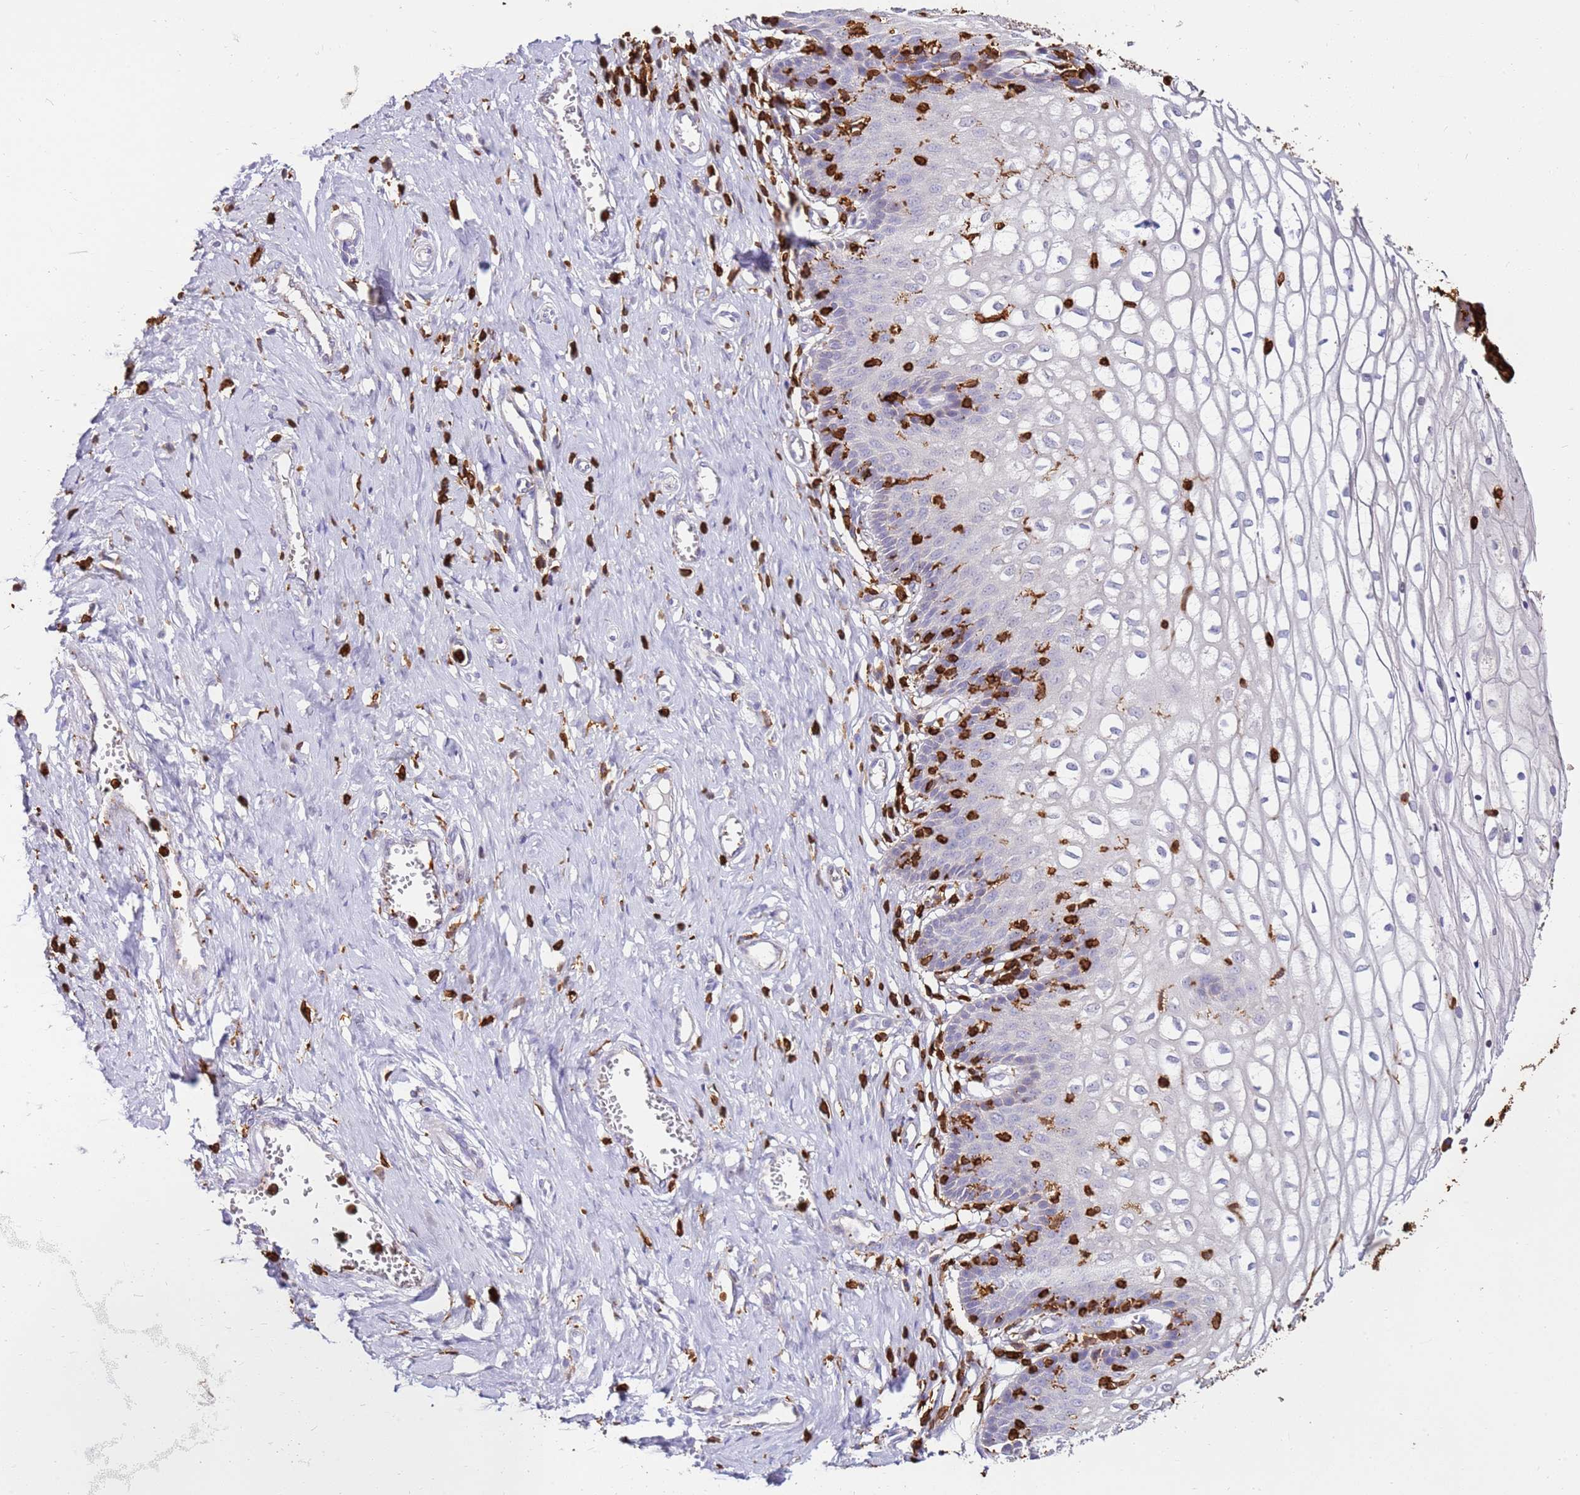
{"staining": {"intensity": "negative", "quantity": "none", "location": "none"}, "tissue": "cervix", "cell_type": "Glandular cells", "image_type": "normal", "snomed": [{"axis": "morphology", "description": "Normal tissue, NOS"}, {"axis": "morphology", "description": "Adenocarcinoma, NOS"}, {"axis": "topography", "description": "Cervix"}], "caption": "This is an immunohistochemistry image of unremarkable human cervix. There is no staining in glandular cells.", "gene": "CORO1A", "patient": {"sex": "female", "age": 29}}